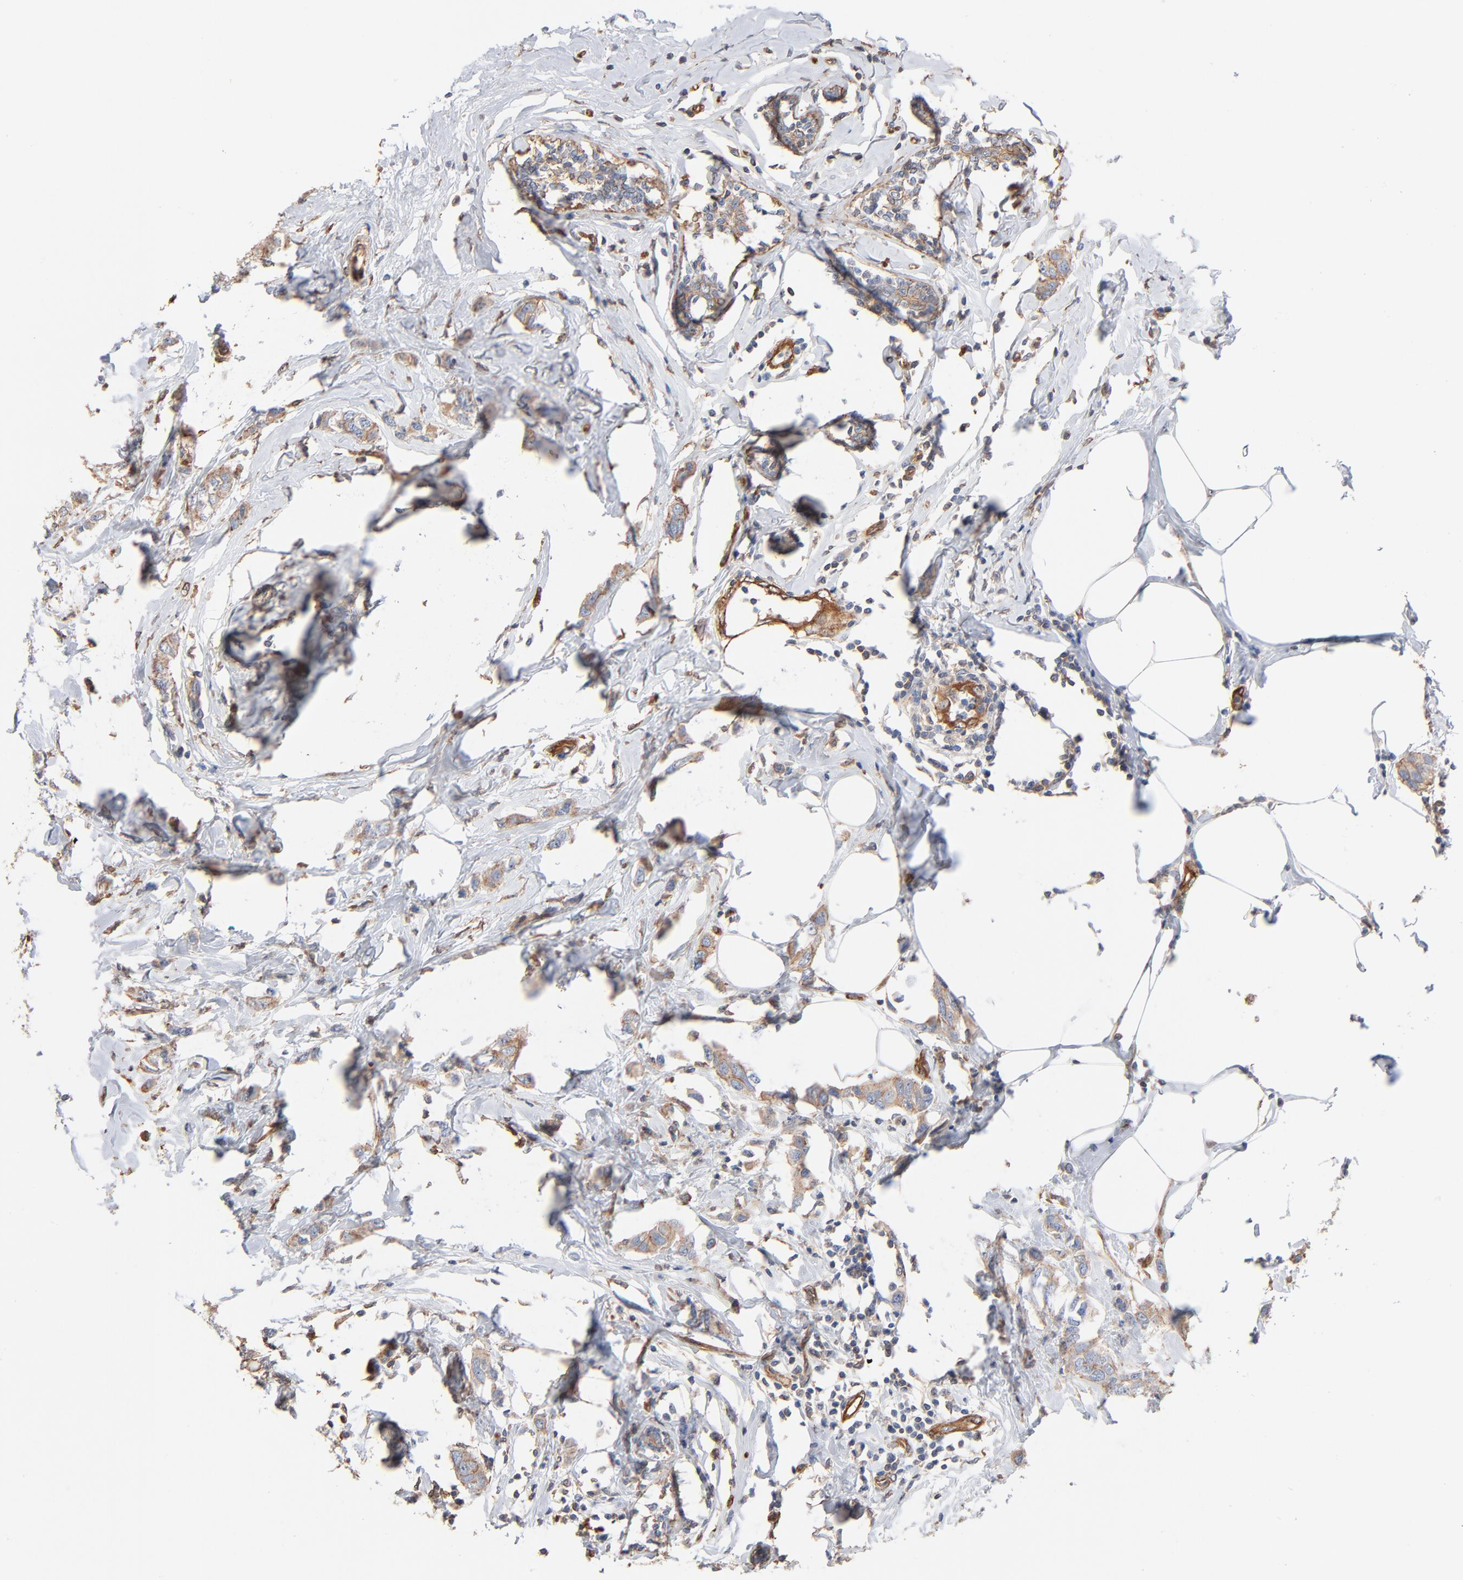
{"staining": {"intensity": "weak", "quantity": ">75%", "location": "cytoplasmic/membranous"}, "tissue": "breast cancer", "cell_type": "Tumor cells", "image_type": "cancer", "snomed": [{"axis": "morphology", "description": "Normal tissue, NOS"}, {"axis": "morphology", "description": "Duct carcinoma"}, {"axis": "topography", "description": "Breast"}], "caption": "Tumor cells exhibit low levels of weak cytoplasmic/membranous staining in approximately >75% of cells in intraductal carcinoma (breast).", "gene": "ABCD4", "patient": {"sex": "female", "age": 50}}